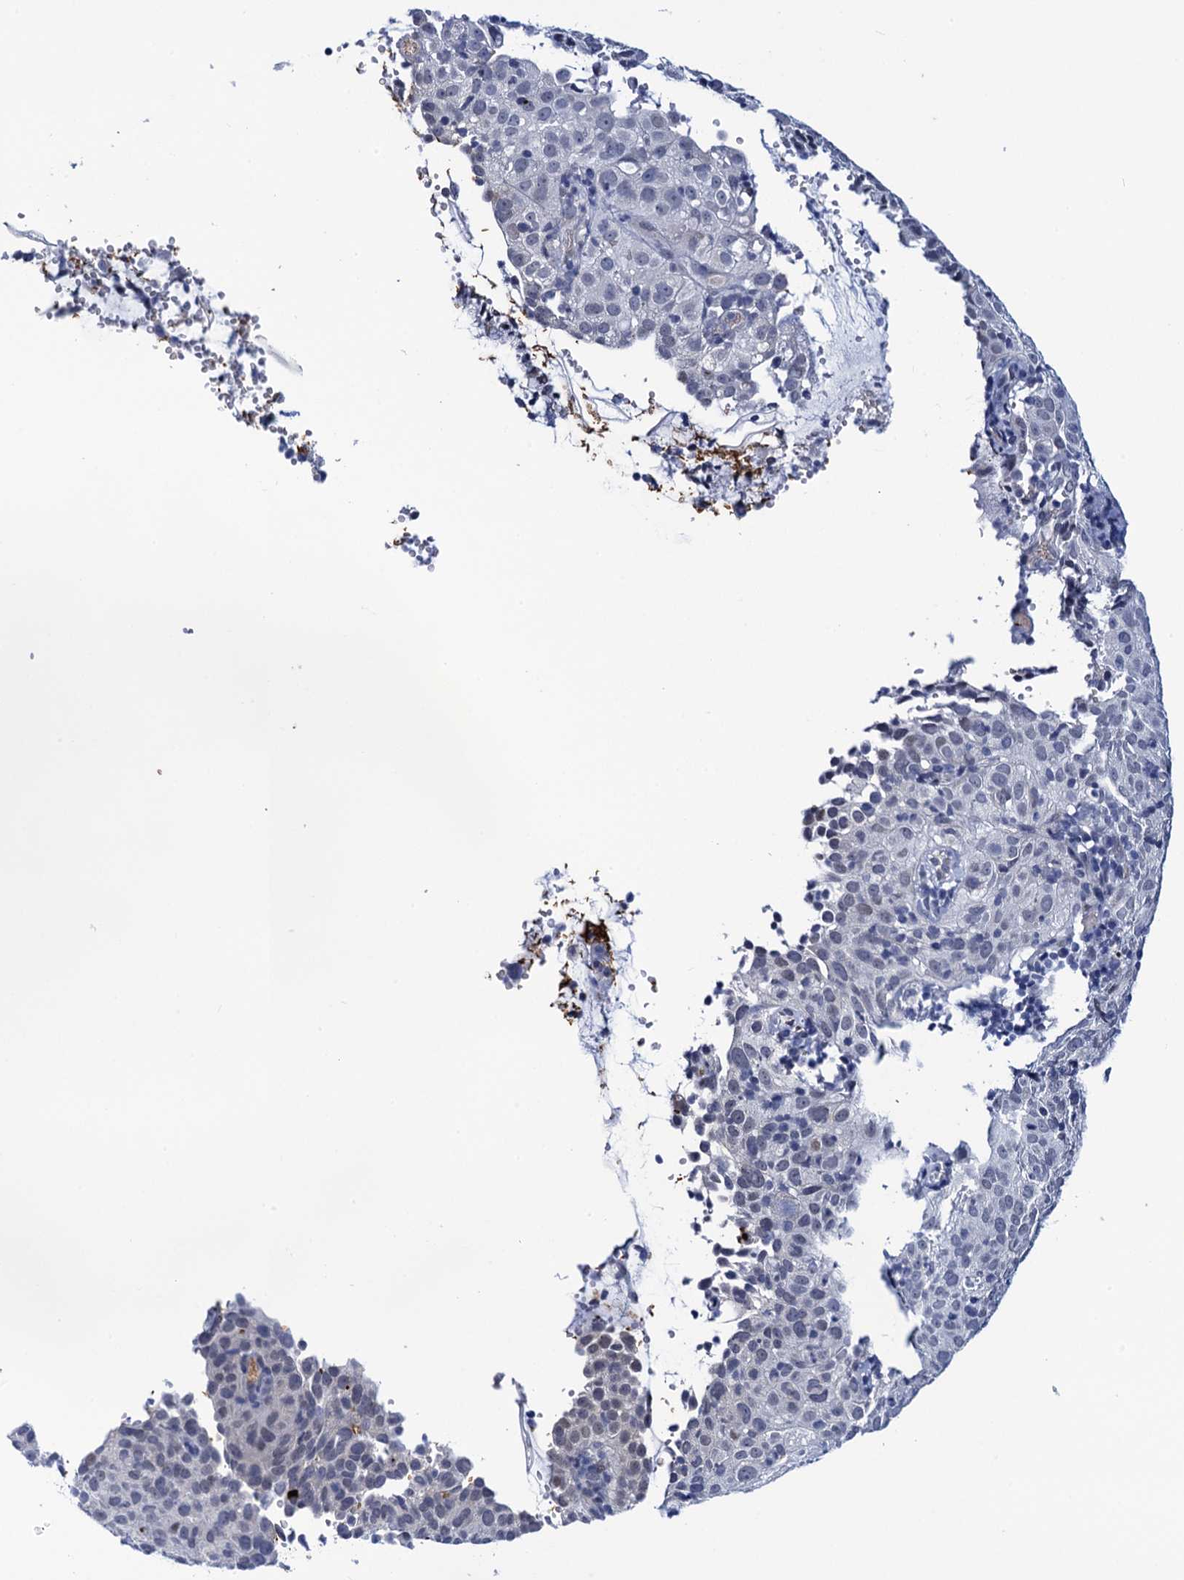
{"staining": {"intensity": "weak", "quantity": "<25%", "location": "nuclear"}, "tissue": "cervical cancer", "cell_type": "Tumor cells", "image_type": "cancer", "snomed": [{"axis": "morphology", "description": "Squamous cell carcinoma, NOS"}, {"axis": "topography", "description": "Cervix"}], "caption": "Human squamous cell carcinoma (cervical) stained for a protein using IHC exhibits no staining in tumor cells.", "gene": "C16orf87", "patient": {"sex": "female", "age": 31}}